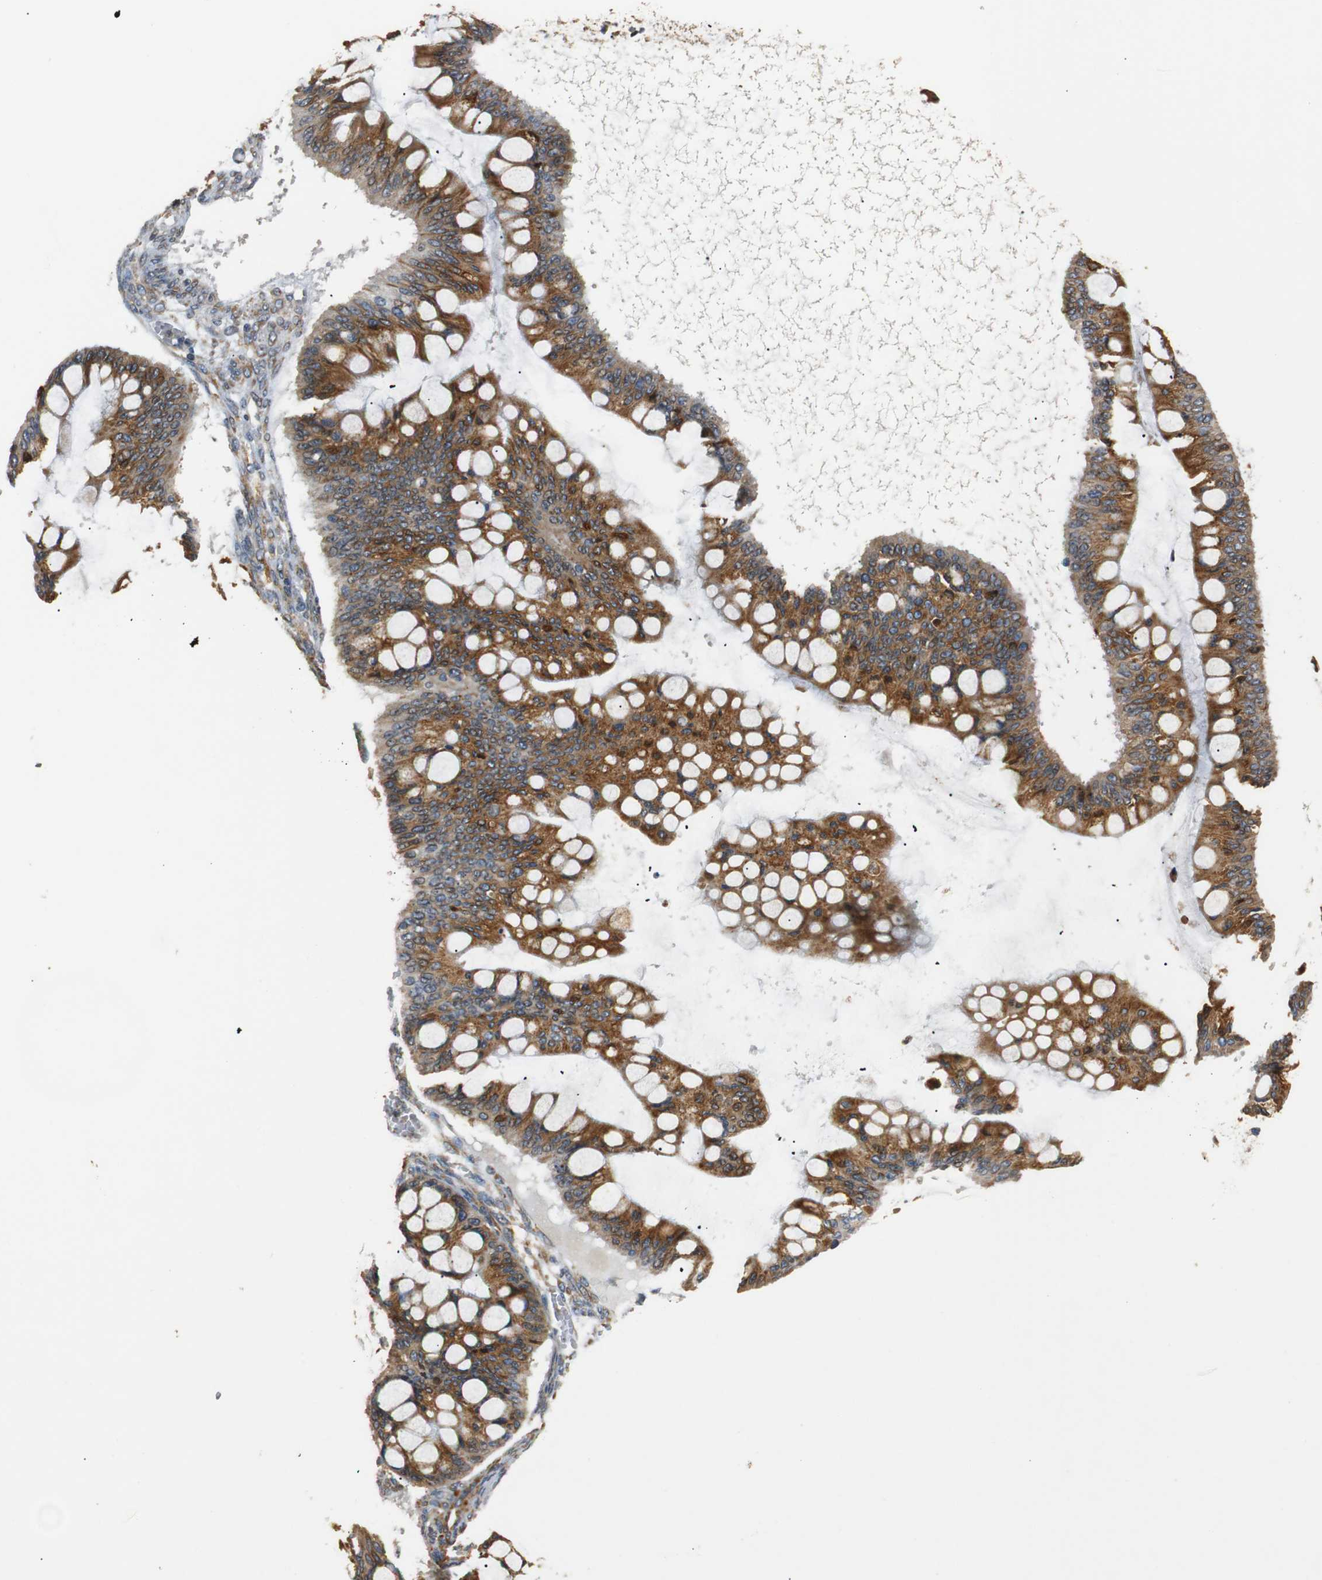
{"staining": {"intensity": "moderate", "quantity": ">75%", "location": "cytoplasmic/membranous"}, "tissue": "ovarian cancer", "cell_type": "Tumor cells", "image_type": "cancer", "snomed": [{"axis": "morphology", "description": "Cystadenocarcinoma, mucinous, NOS"}, {"axis": "topography", "description": "Ovary"}], "caption": "Protein staining reveals moderate cytoplasmic/membranous expression in about >75% of tumor cells in mucinous cystadenocarcinoma (ovarian). The staining is performed using DAB (3,3'-diaminobenzidine) brown chromogen to label protein expression. The nuclei are counter-stained blue using hematoxylin.", "gene": "TMED2", "patient": {"sex": "female", "age": 73}}